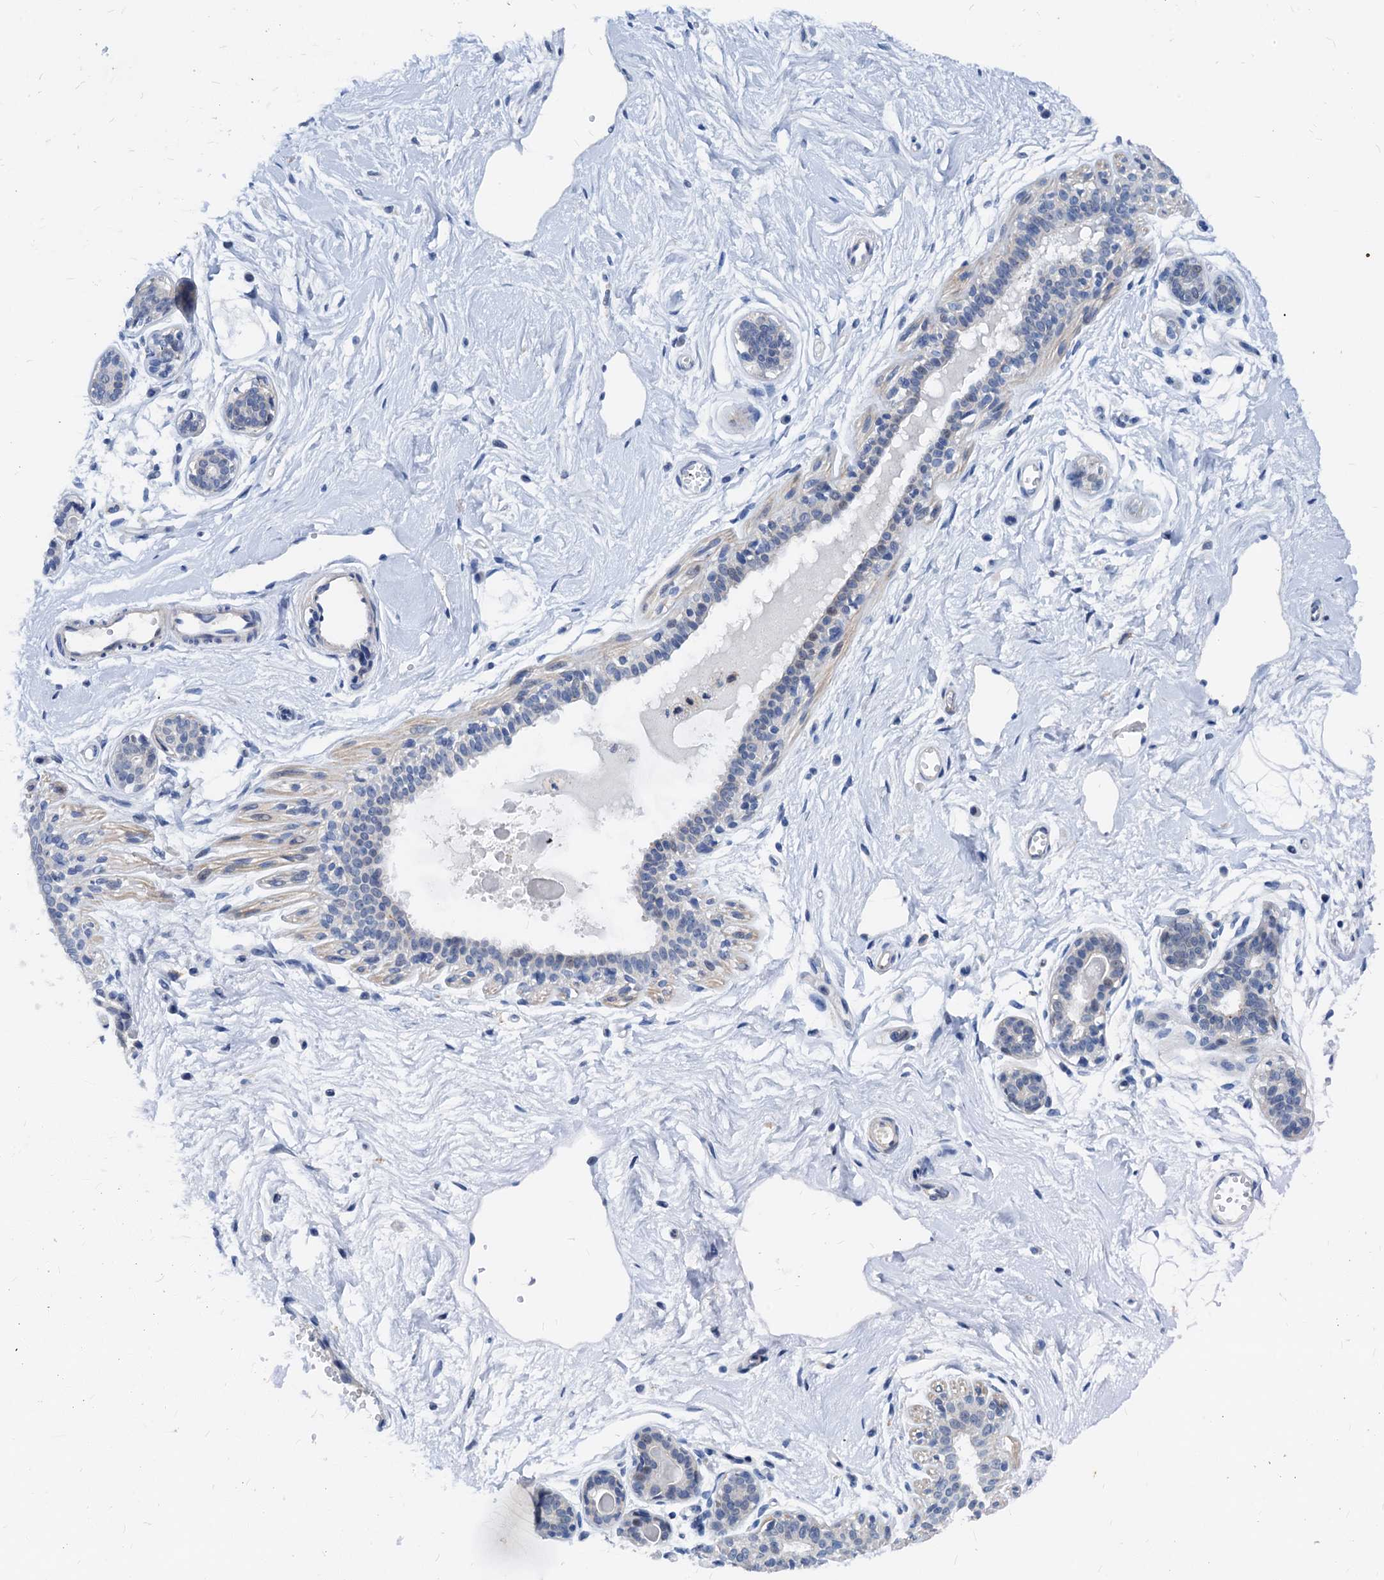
{"staining": {"intensity": "negative", "quantity": "none", "location": "none"}, "tissue": "breast", "cell_type": "Adipocytes", "image_type": "normal", "snomed": [{"axis": "morphology", "description": "Normal tissue, NOS"}, {"axis": "topography", "description": "Breast"}], "caption": "This is an immunohistochemistry histopathology image of unremarkable human breast. There is no staining in adipocytes.", "gene": "HSF2", "patient": {"sex": "female", "age": 45}}